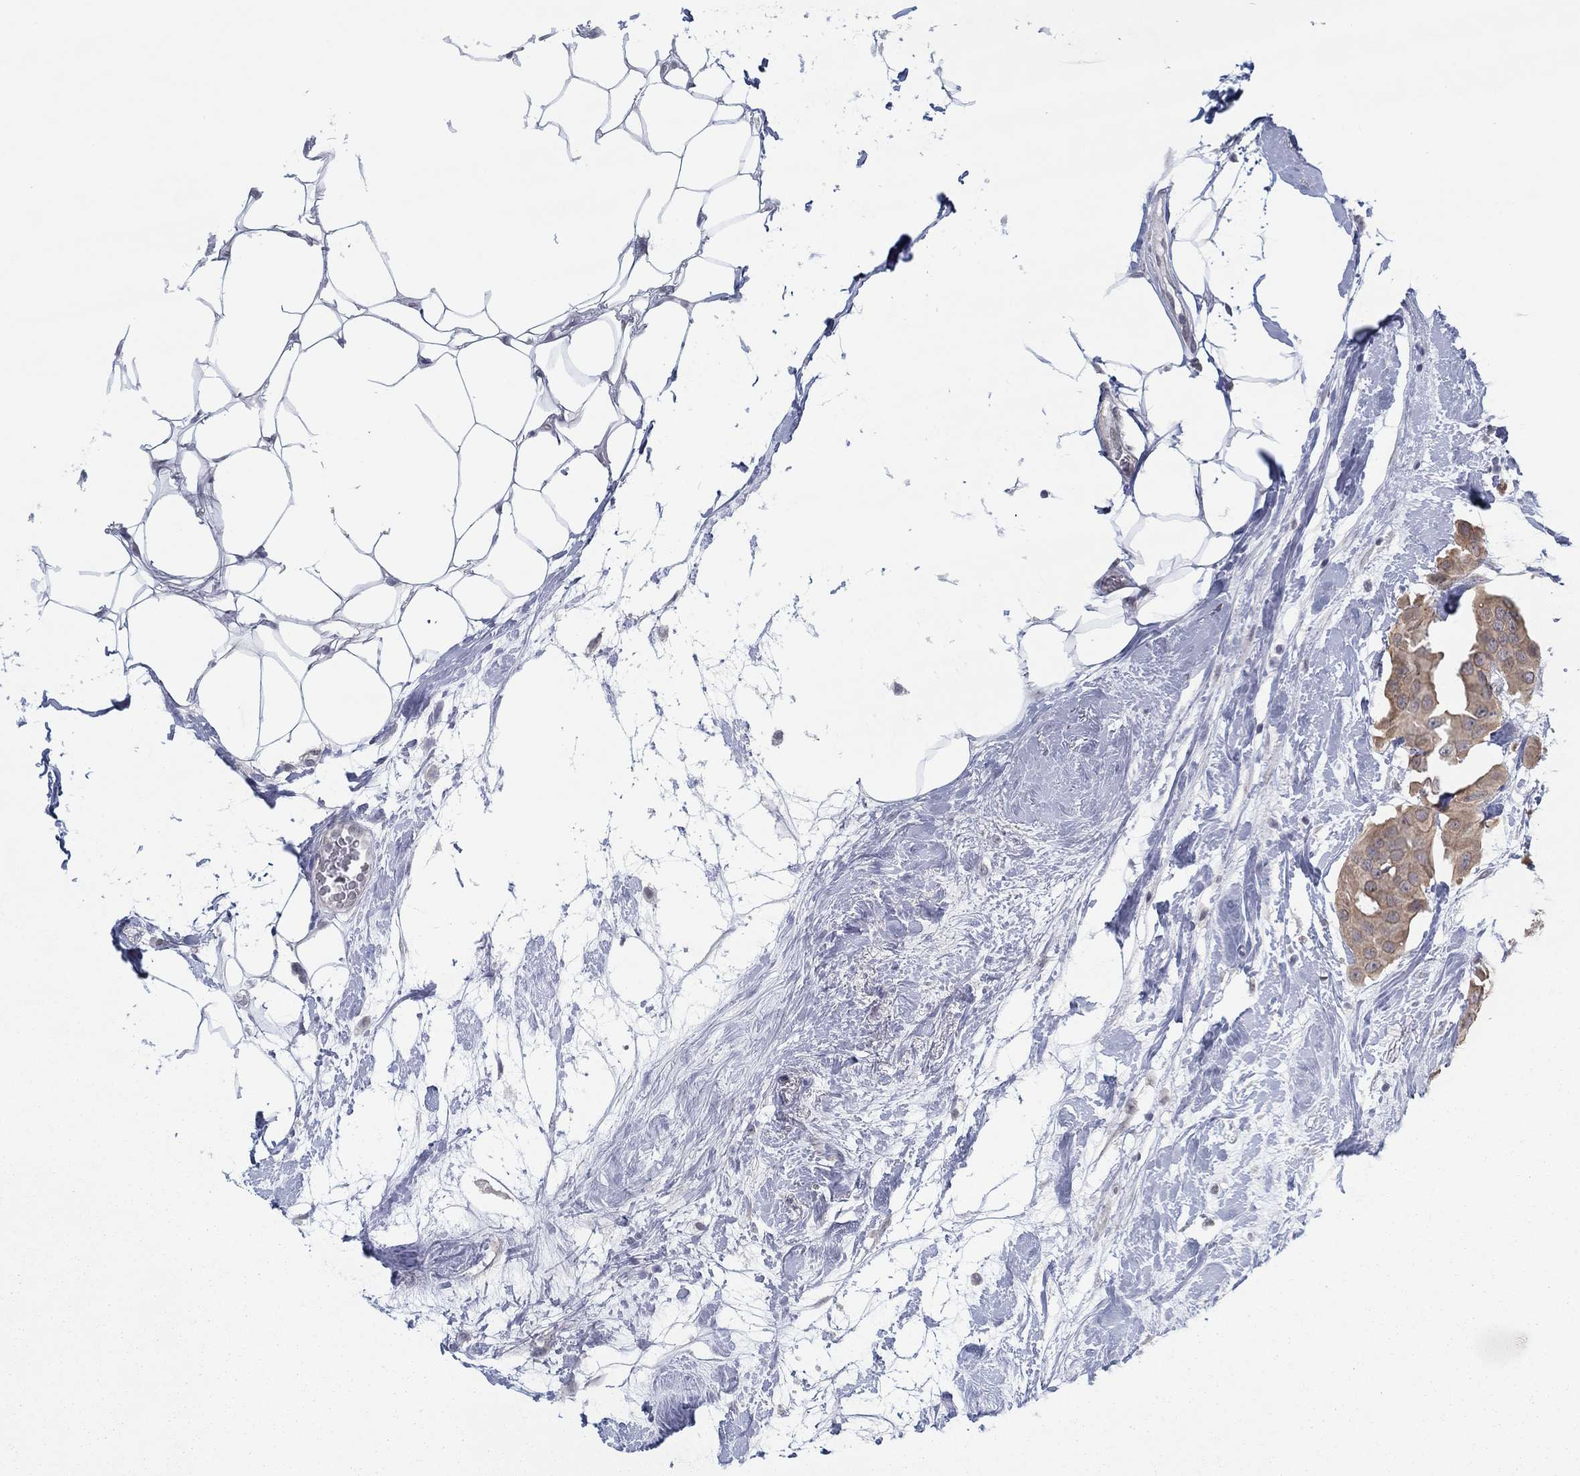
{"staining": {"intensity": "moderate", "quantity": "25%-75%", "location": "cytoplasmic/membranous"}, "tissue": "breast cancer", "cell_type": "Tumor cells", "image_type": "cancer", "snomed": [{"axis": "morphology", "description": "Duct carcinoma"}, {"axis": "topography", "description": "Breast"}], "caption": "An immunohistochemistry (IHC) photomicrograph of tumor tissue is shown. Protein staining in brown labels moderate cytoplasmic/membranous positivity in intraductal carcinoma (breast) within tumor cells.", "gene": "SLC22A2", "patient": {"sex": "female", "age": 45}}